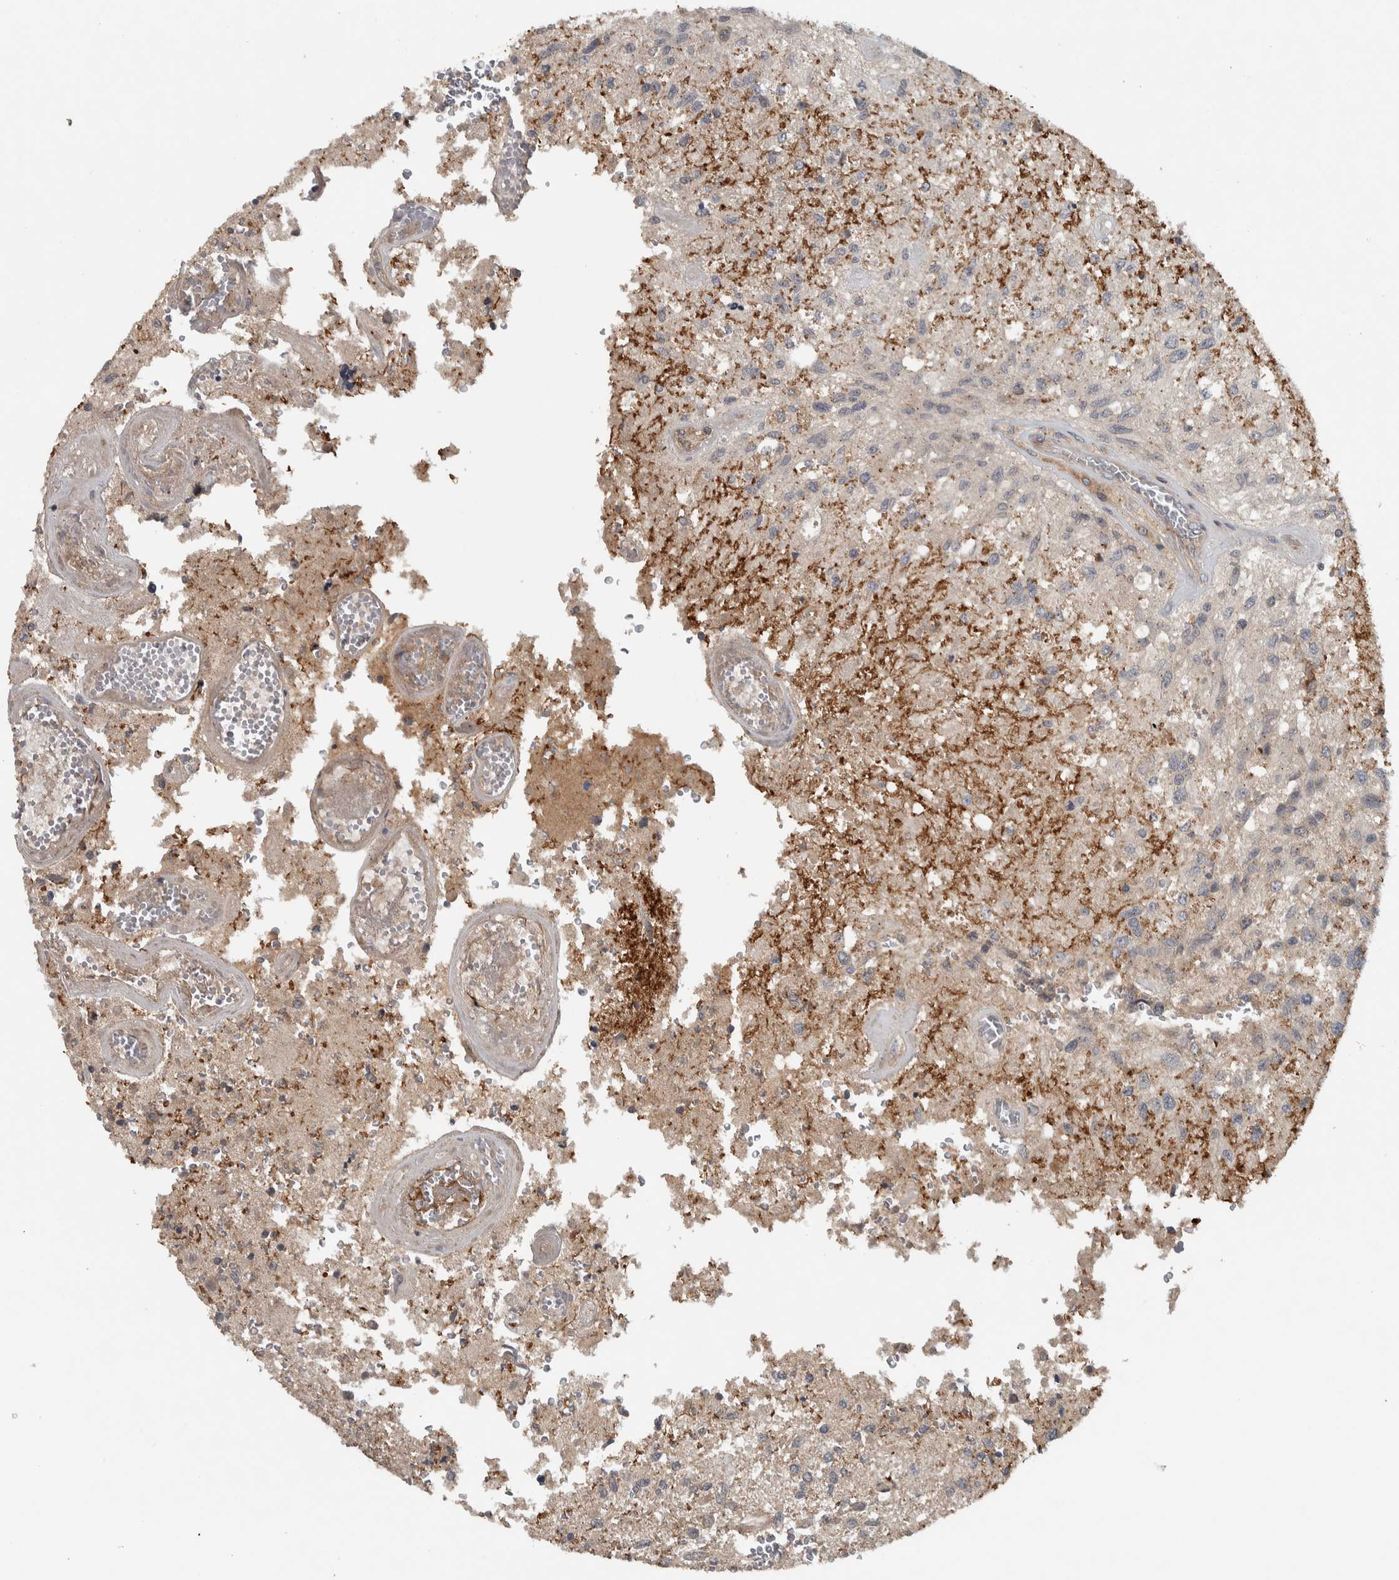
{"staining": {"intensity": "negative", "quantity": "none", "location": "none"}, "tissue": "glioma", "cell_type": "Tumor cells", "image_type": "cancer", "snomed": [{"axis": "morphology", "description": "Normal tissue, NOS"}, {"axis": "morphology", "description": "Glioma, malignant, High grade"}, {"axis": "topography", "description": "Cerebral cortex"}], "caption": "An IHC image of glioma is shown. There is no staining in tumor cells of glioma. (DAB (3,3'-diaminobenzidine) IHC, high magnification).", "gene": "LBHD1", "patient": {"sex": "male", "age": 77}}